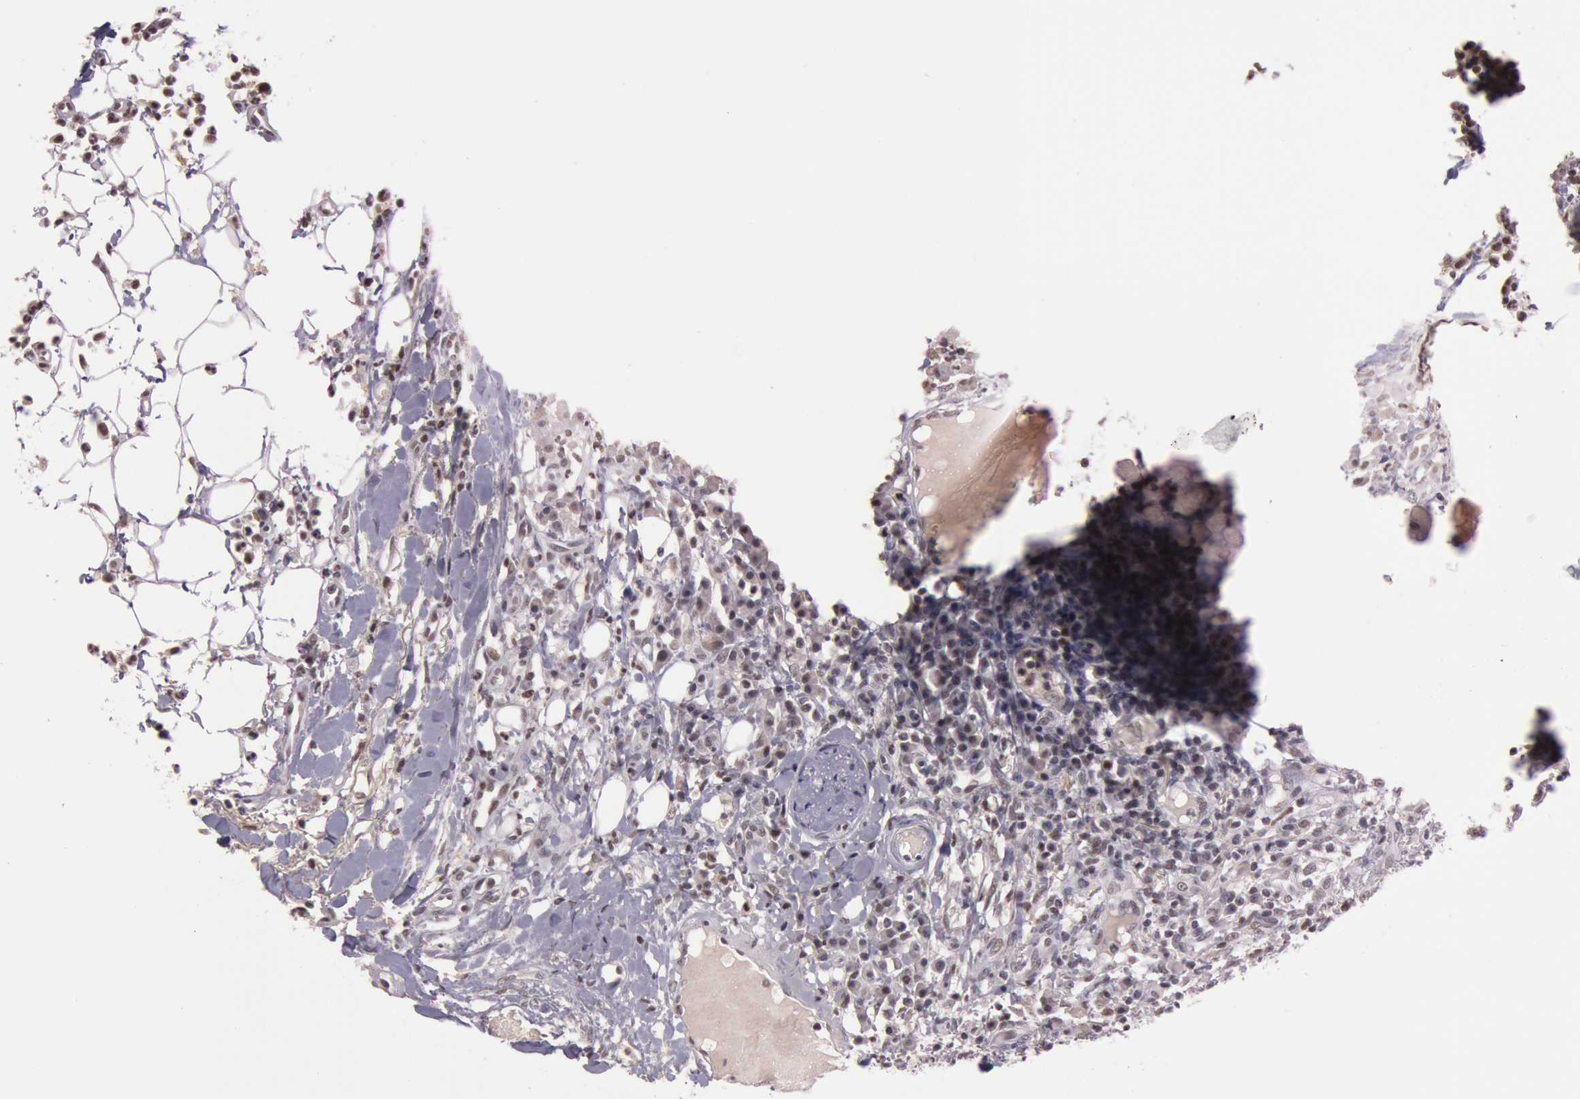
{"staining": {"intensity": "weak", "quantity": "25%-75%", "location": "nuclear"}, "tissue": "skin cancer", "cell_type": "Tumor cells", "image_type": "cancer", "snomed": [{"axis": "morphology", "description": "Squamous cell carcinoma, NOS"}, {"axis": "topography", "description": "Skin"}], "caption": "Human squamous cell carcinoma (skin) stained for a protein (brown) demonstrates weak nuclear positive expression in about 25%-75% of tumor cells.", "gene": "TASL", "patient": {"sex": "female", "age": 89}}